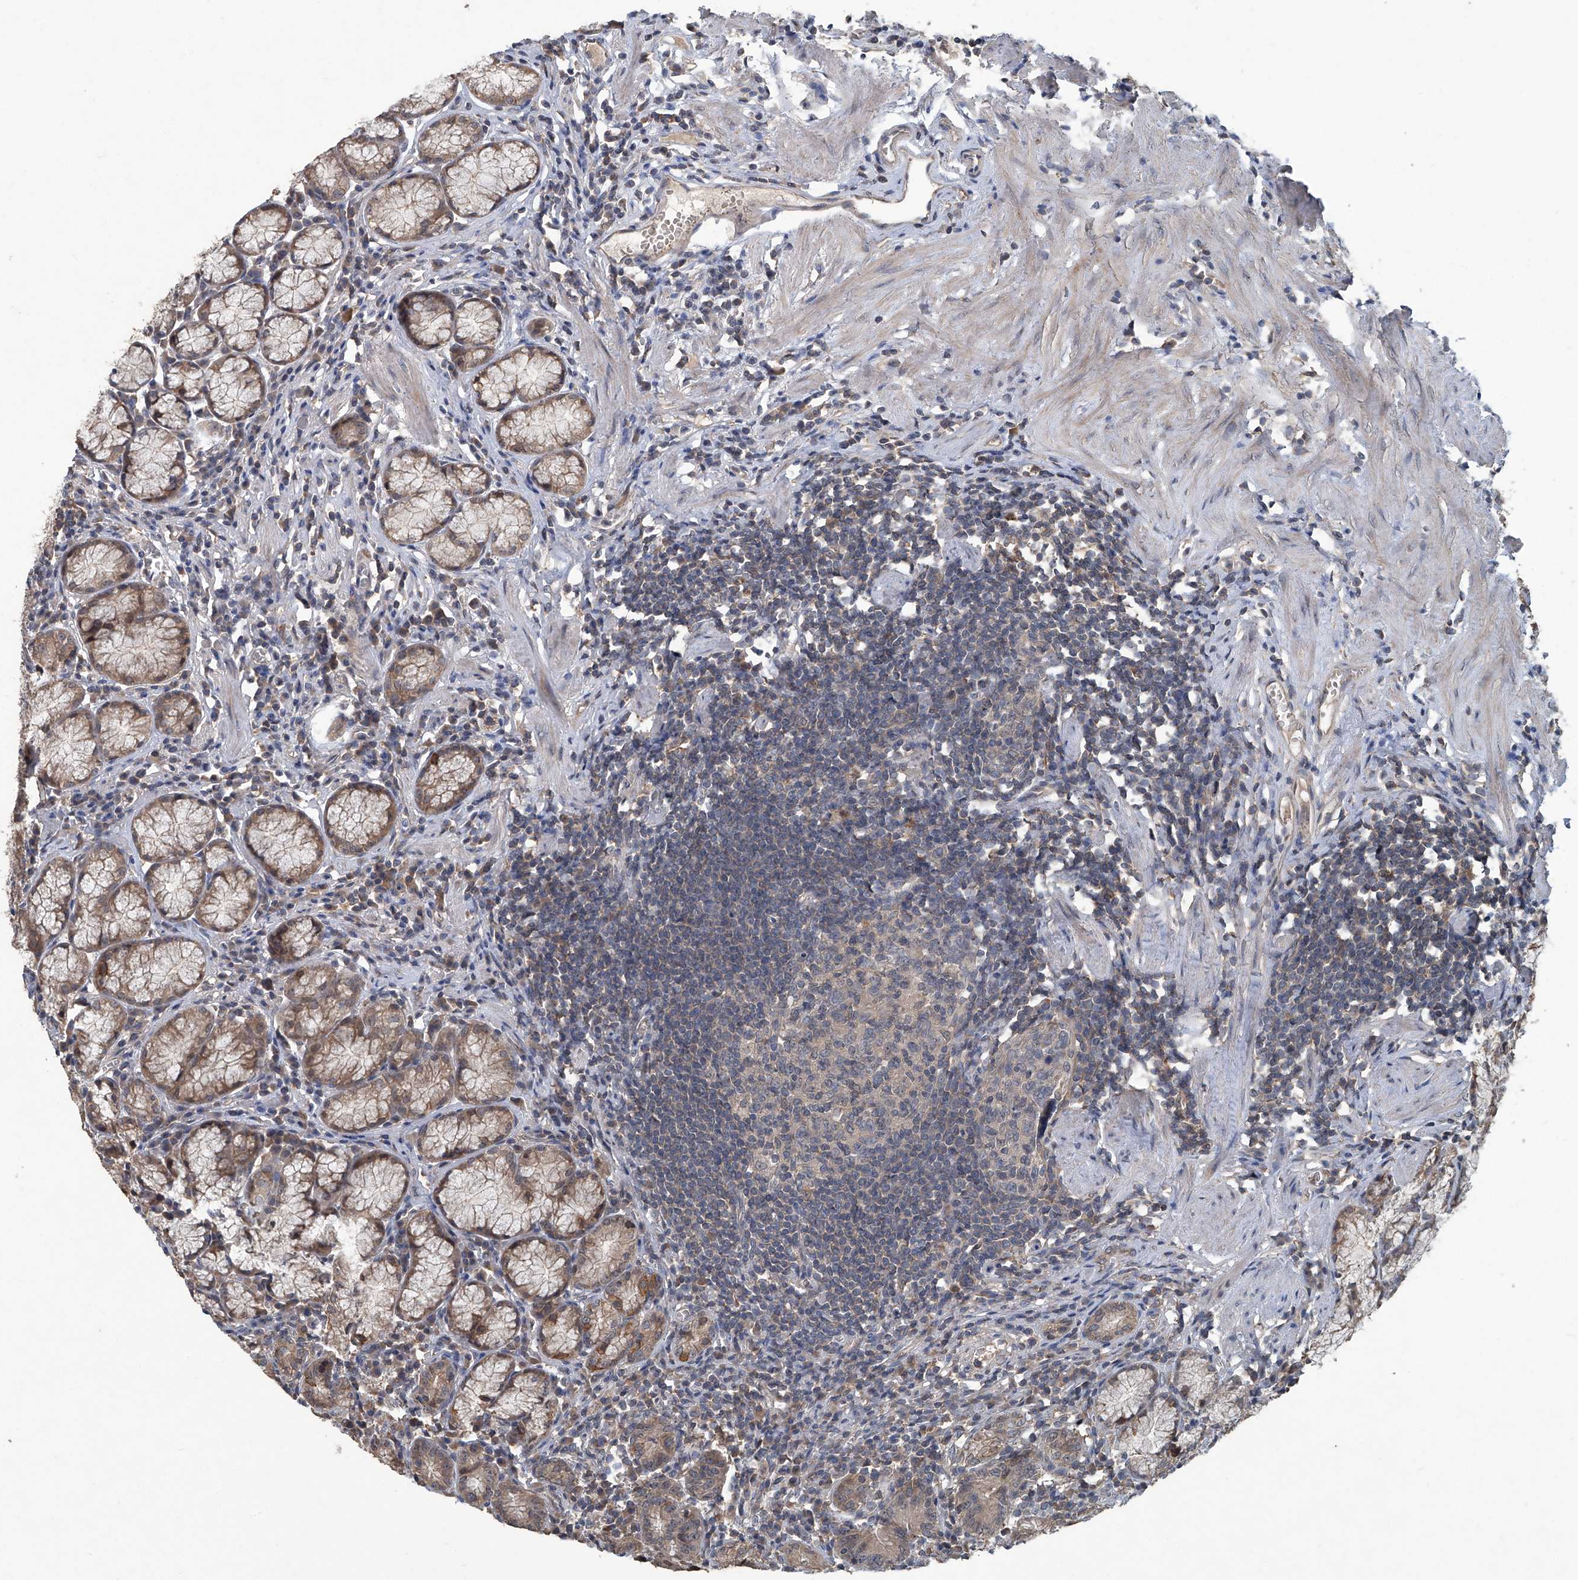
{"staining": {"intensity": "moderate", "quantity": "25%-75%", "location": "cytoplasmic/membranous"}, "tissue": "stomach", "cell_type": "Glandular cells", "image_type": "normal", "snomed": [{"axis": "morphology", "description": "Normal tissue, NOS"}, {"axis": "topography", "description": "Stomach"}], "caption": "Immunohistochemistry of benign stomach displays medium levels of moderate cytoplasmic/membranous staining in about 25%-75% of glandular cells.", "gene": "ANKRD34A", "patient": {"sex": "male", "age": 55}}